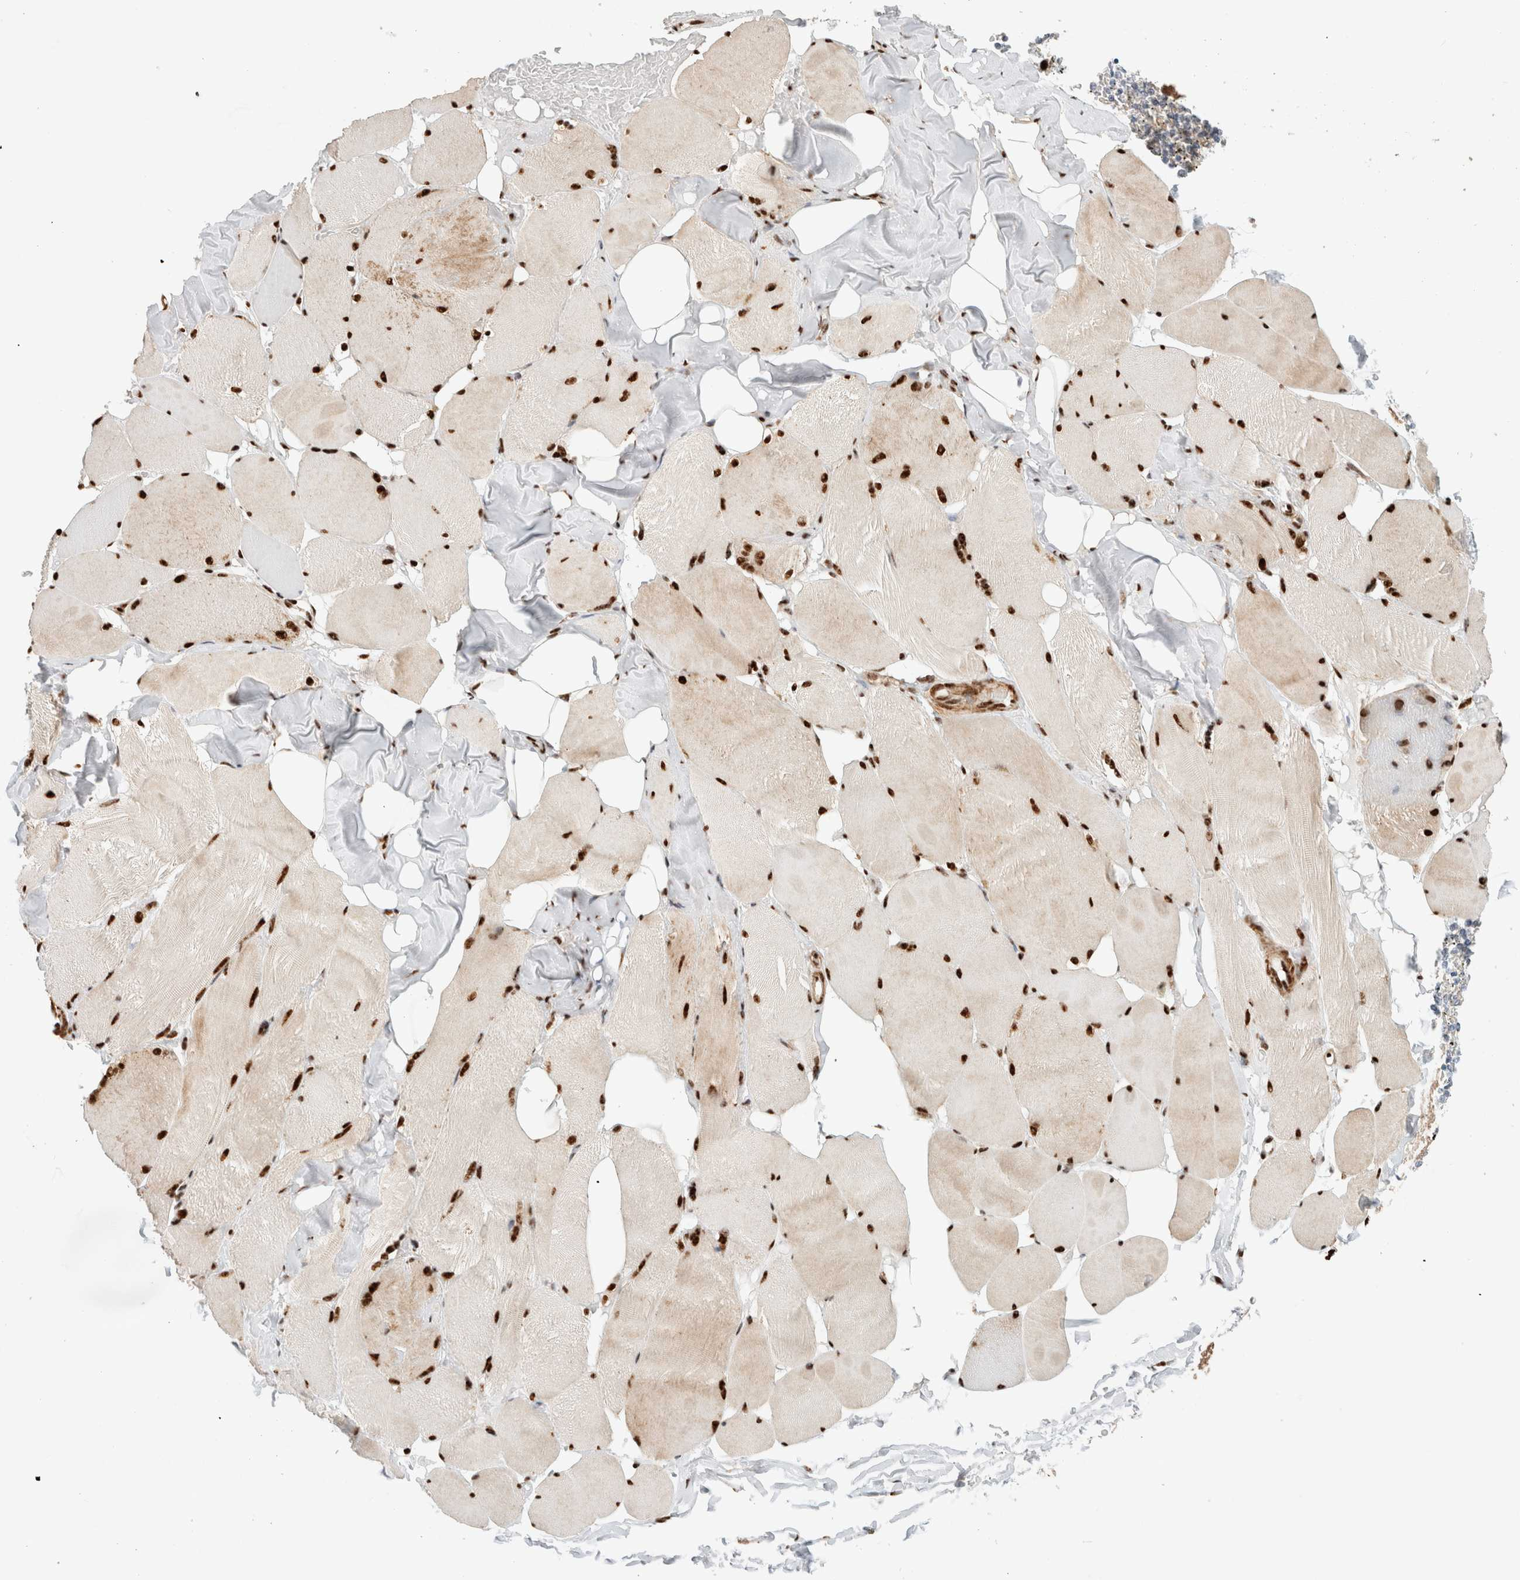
{"staining": {"intensity": "strong", "quantity": ">75%", "location": "nuclear"}, "tissue": "skeletal muscle", "cell_type": "Myocytes", "image_type": "normal", "snomed": [{"axis": "morphology", "description": "Normal tissue, NOS"}, {"axis": "topography", "description": "Skin"}, {"axis": "topography", "description": "Skeletal muscle"}], "caption": "Skeletal muscle stained with DAB (3,3'-diaminobenzidine) IHC shows high levels of strong nuclear staining in about >75% of myocytes. The staining was performed using DAB (3,3'-diaminobenzidine), with brown indicating positive protein expression. Nuclei are stained blue with hematoxylin.", "gene": "ID3", "patient": {"sex": "male", "age": 83}}